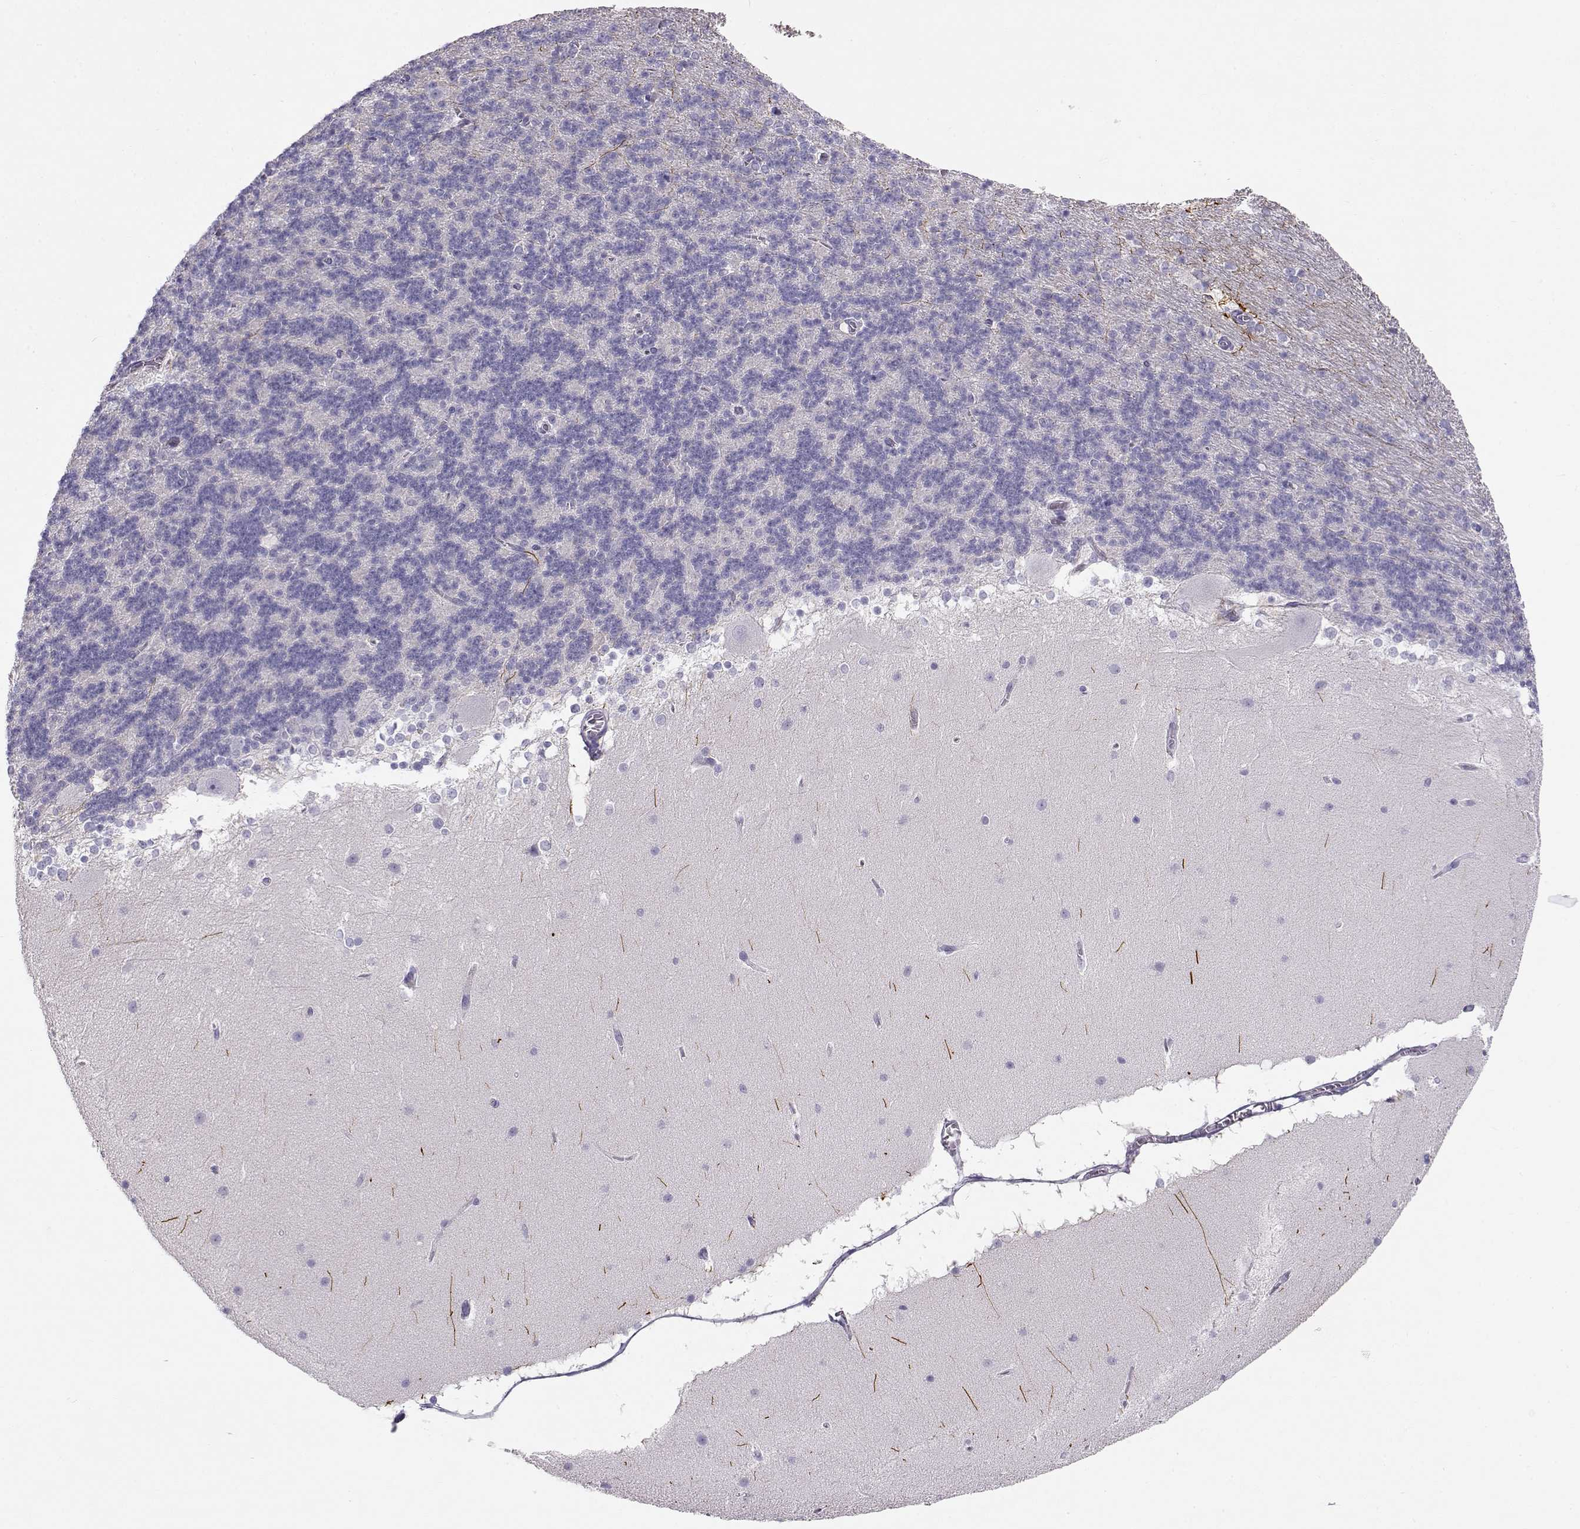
{"staining": {"intensity": "negative", "quantity": "none", "location": "none"}, "tissue": "cerebellum", "cell_type": "Cells in granular layer", "image_type": "normal", "snomed": [{"axis": "morphology", "description": "Normal tissue, NOS"}, {"axis": "topography", "description": "Cerebellum"}], "caption": "DAB (3,3'-diaminobenzidine) immunohistochemical staining of normal cerebellum demonstrates no significant expression in cells in granular layer.", "gene": "OPN5", "patient": {"sex": "female", "age": 19}}